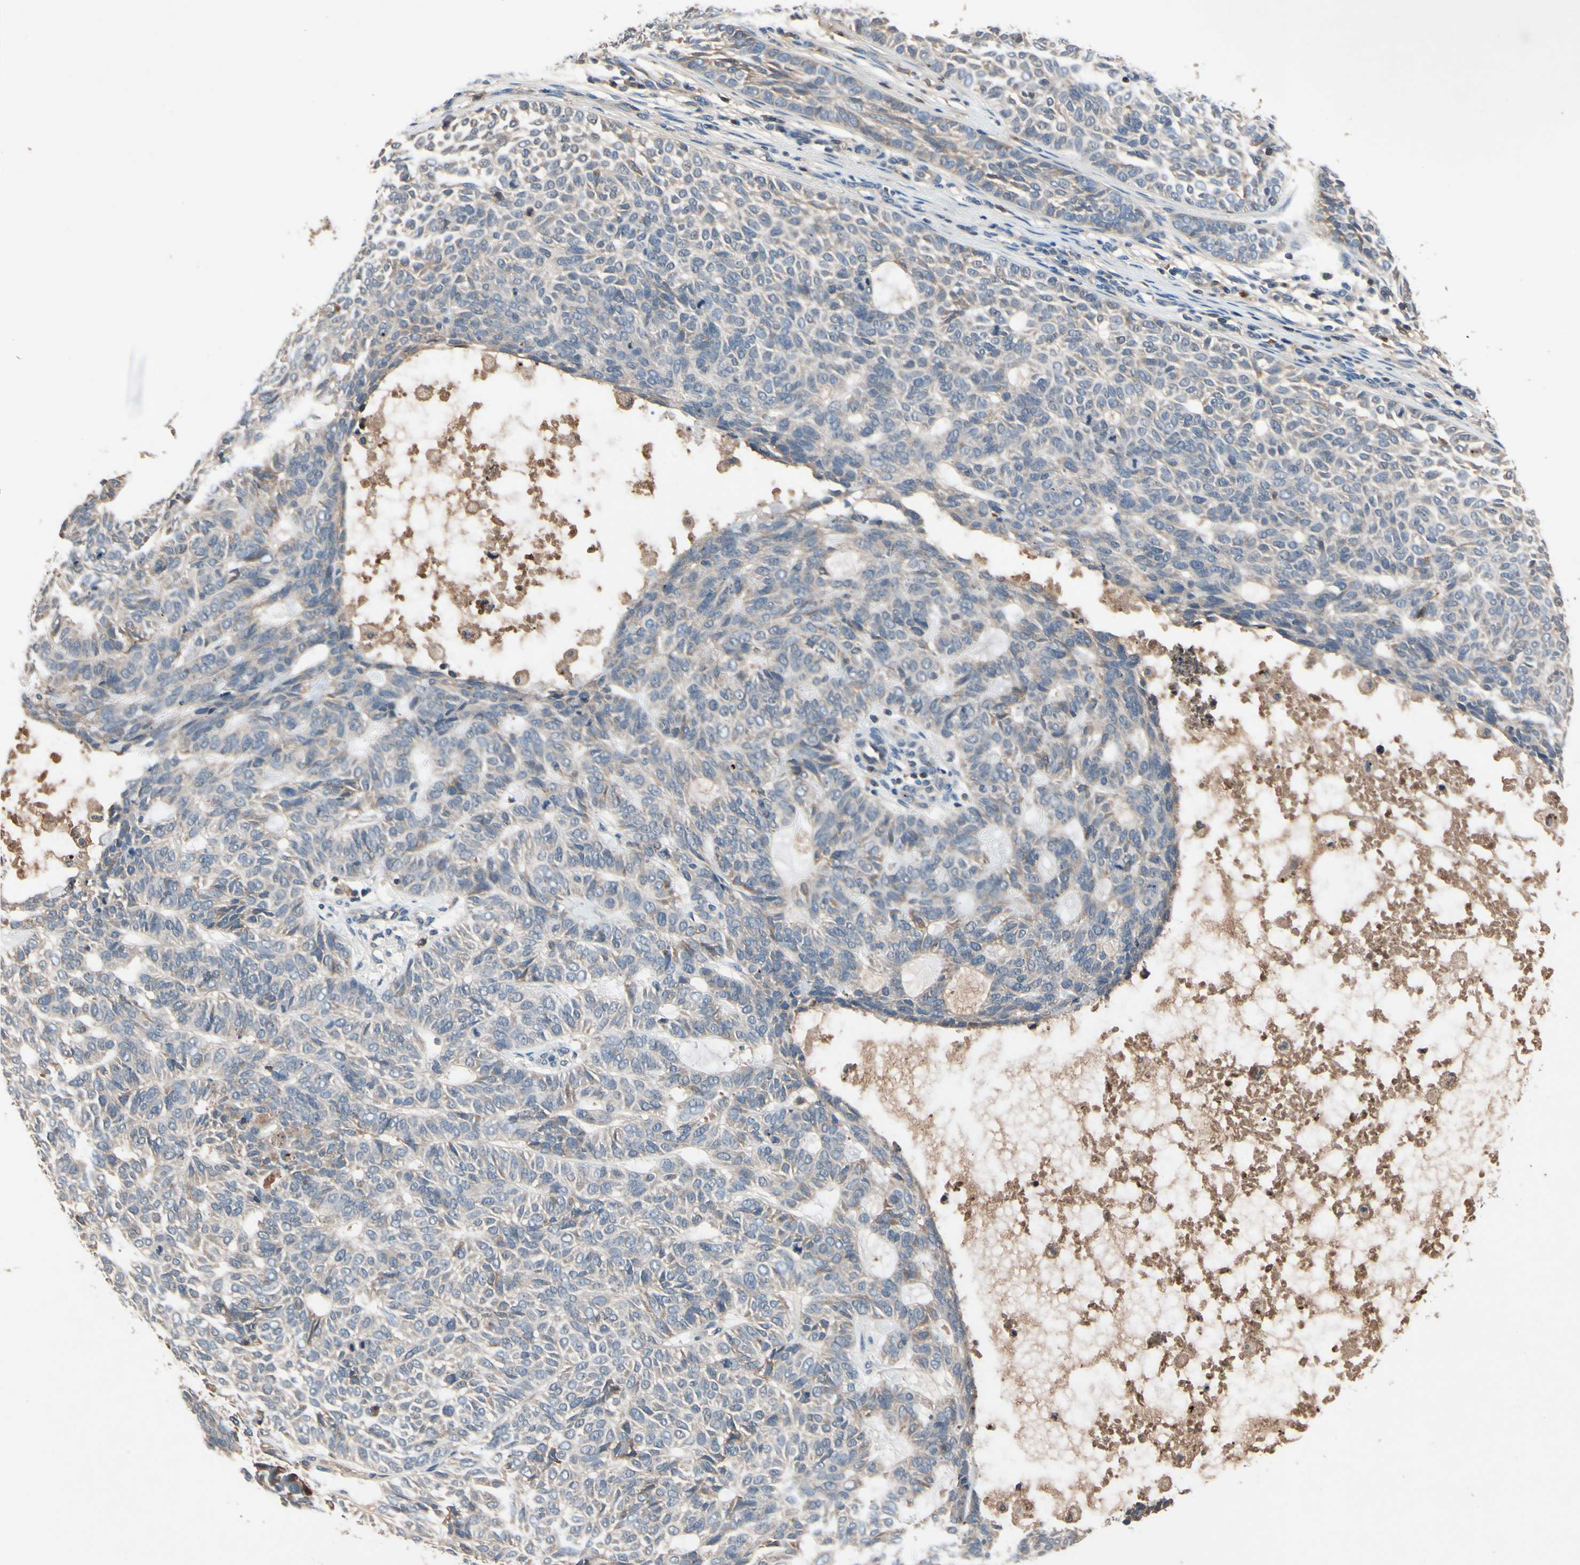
{"staining": {"intensity": "weak", "quantity": "25%-75%", "location": "cytoplasmic/membranous"}, "tissue": "skin cancer", "cell_type": "Tumor cells", "image_type": "cancer", "snomed": [{"axis": "morphology", "description": "Basal cell carcinoma"}, {"axis": "topography", "description": "Skin"}], "caption": "About 25%-75% of tumor cells in human skin cancer (basal cell carcinoma) demonstrate weak cytoplasmic/membranous protein expression as visualized by brown immunohistochemical staining.", "gene": "IL1RL1", "patient": {"sex": "male", "age": 87}}